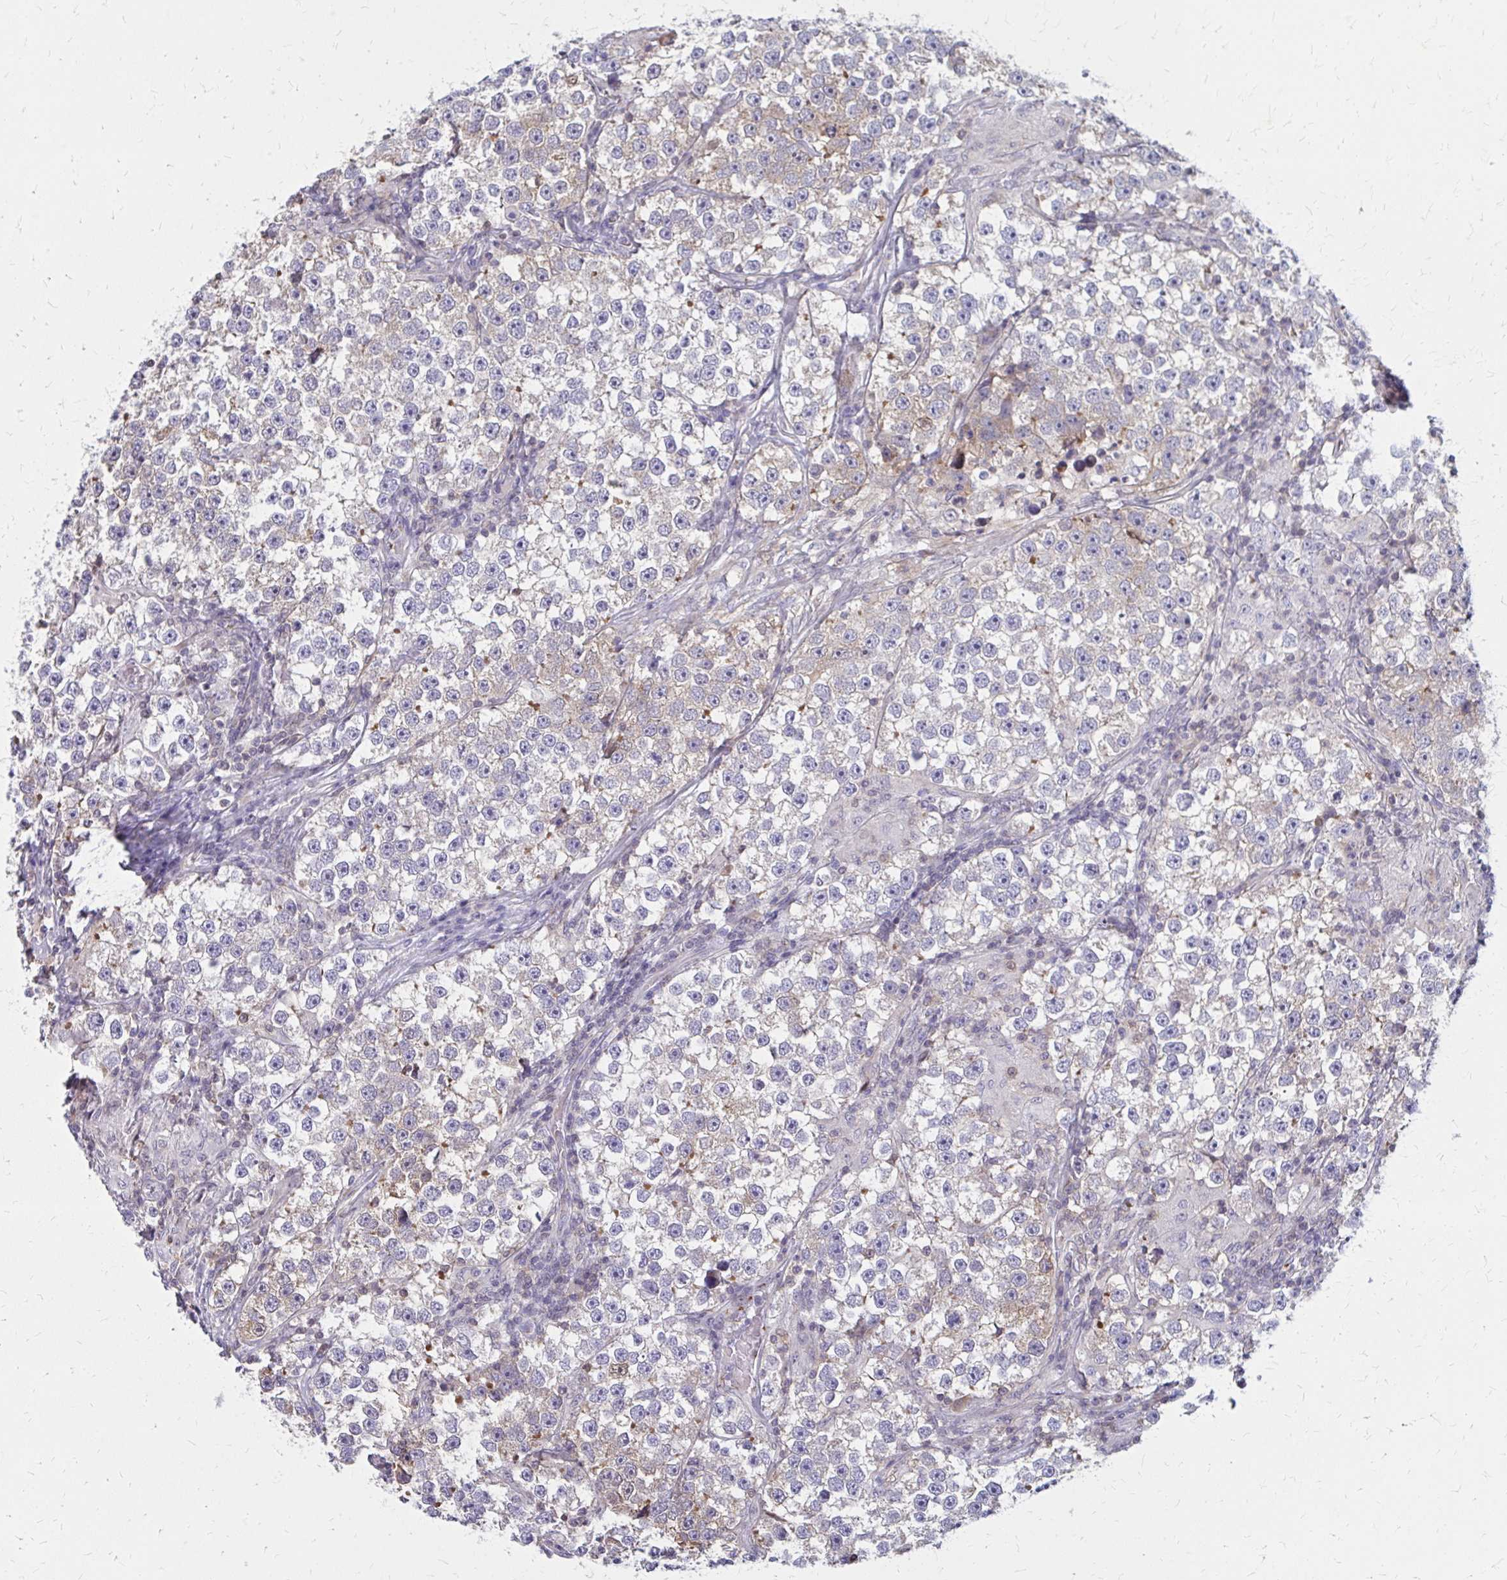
{"staining": {"intensity": "negative", "quantity": "none", "location": "none"}, "tissue": "testis cancer", "cell_type": "Tumor cells", "image_type": "cancer", "snomed": [{"axis": "morphology", "description": "Seminoma, NOS"}, {"axis": "topography", "description": "Testis"}], "caption": "Seminoma (testis) stained for a protein using immunohistochemistry (IHC) shows no positivity tumor cells.", "gene": "IFI44L", "patient": {"sex": "male", "age": 46}}